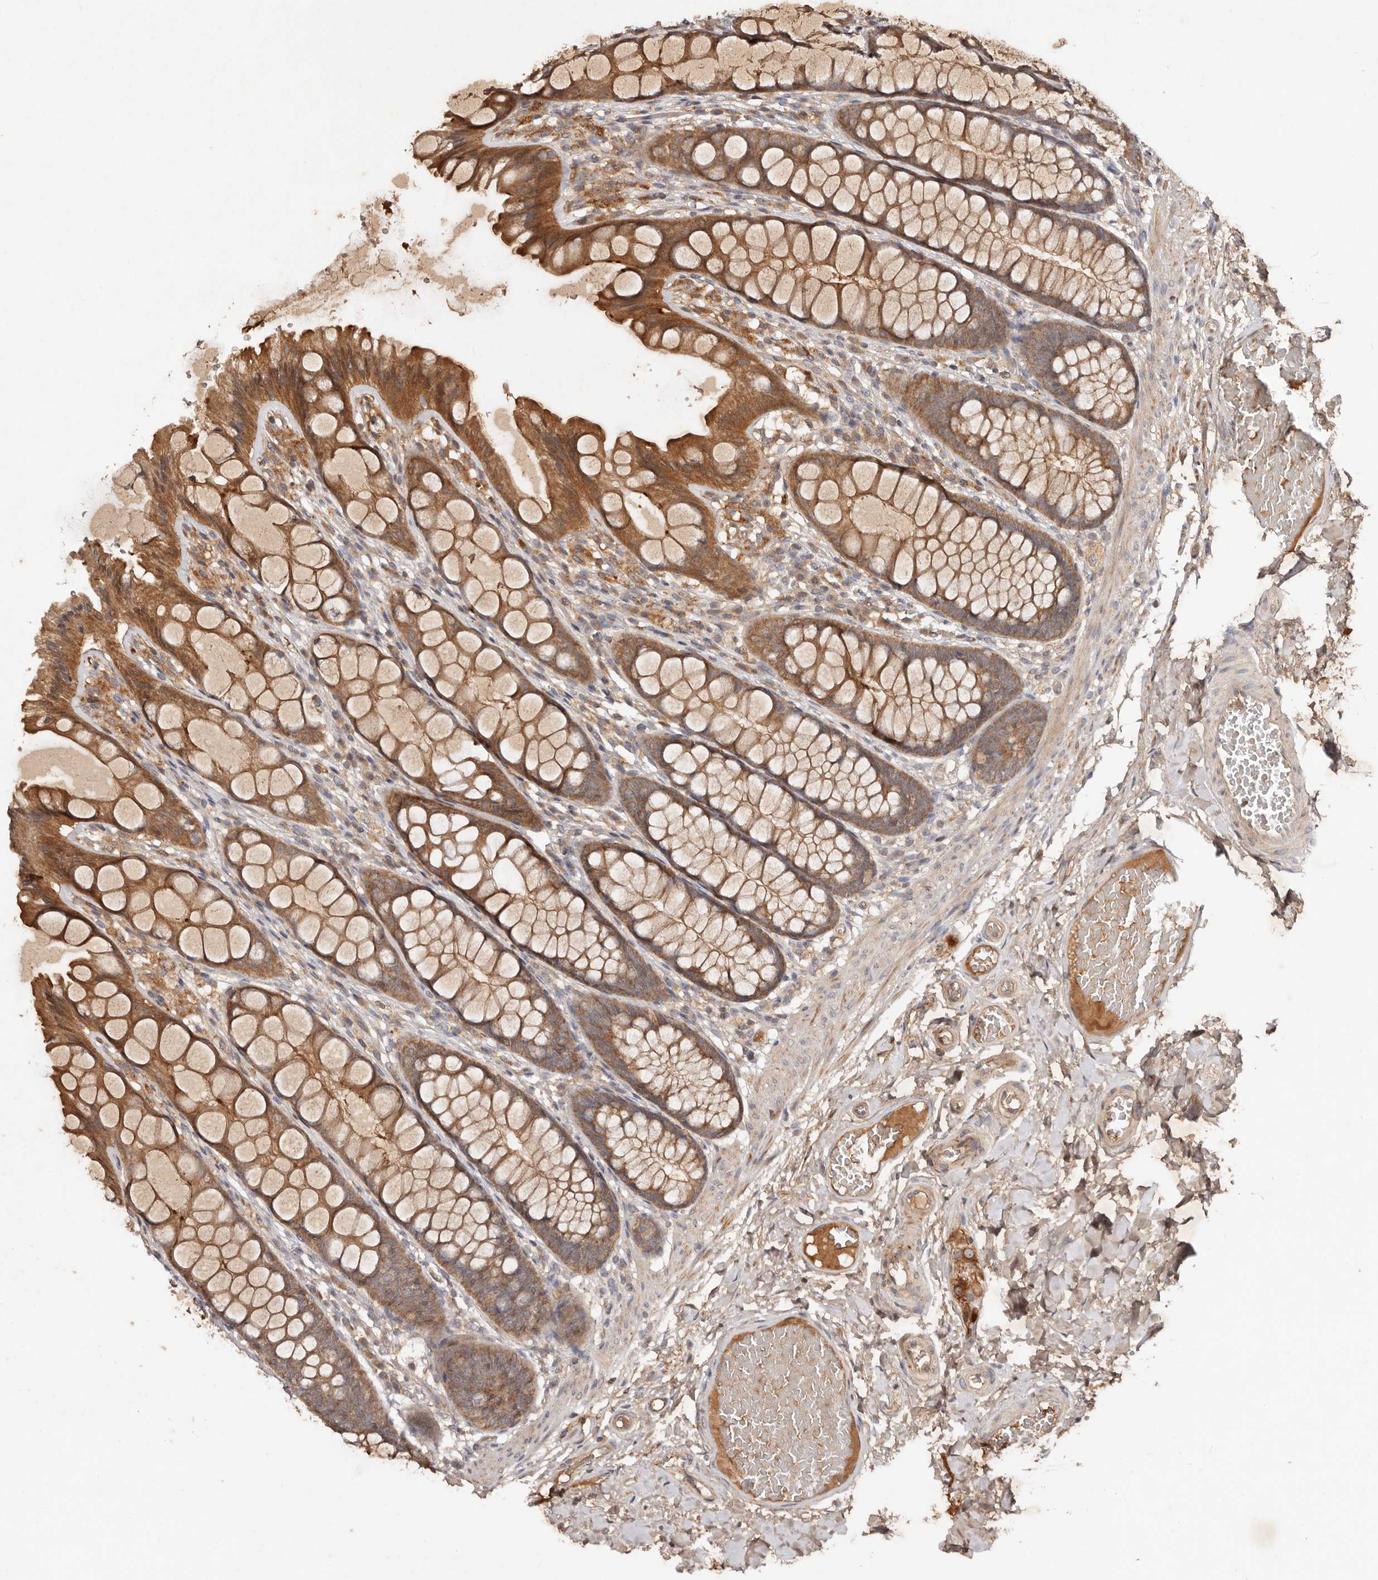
{"staining": {"intensity": "moderate", "quantity": ">75%", "location": "cytoplasmic/membranous"}, "tissue": "colon", "cell_type": "Endothelial cells", "image_type": "normal", "snomed": [{"axis": "morphology", "description": "Normal tissue, NOS"}, {"axis": "topography", "description": "Colon"}], "caption": "Immunohistochemical staining of unremarkable human colon shows medium levels of moderate cytoplasmic/membranous positivity in about >75% of endothelial cells.", "gene": "PKIB", "patient": {"sex": "male", "age": 47}}